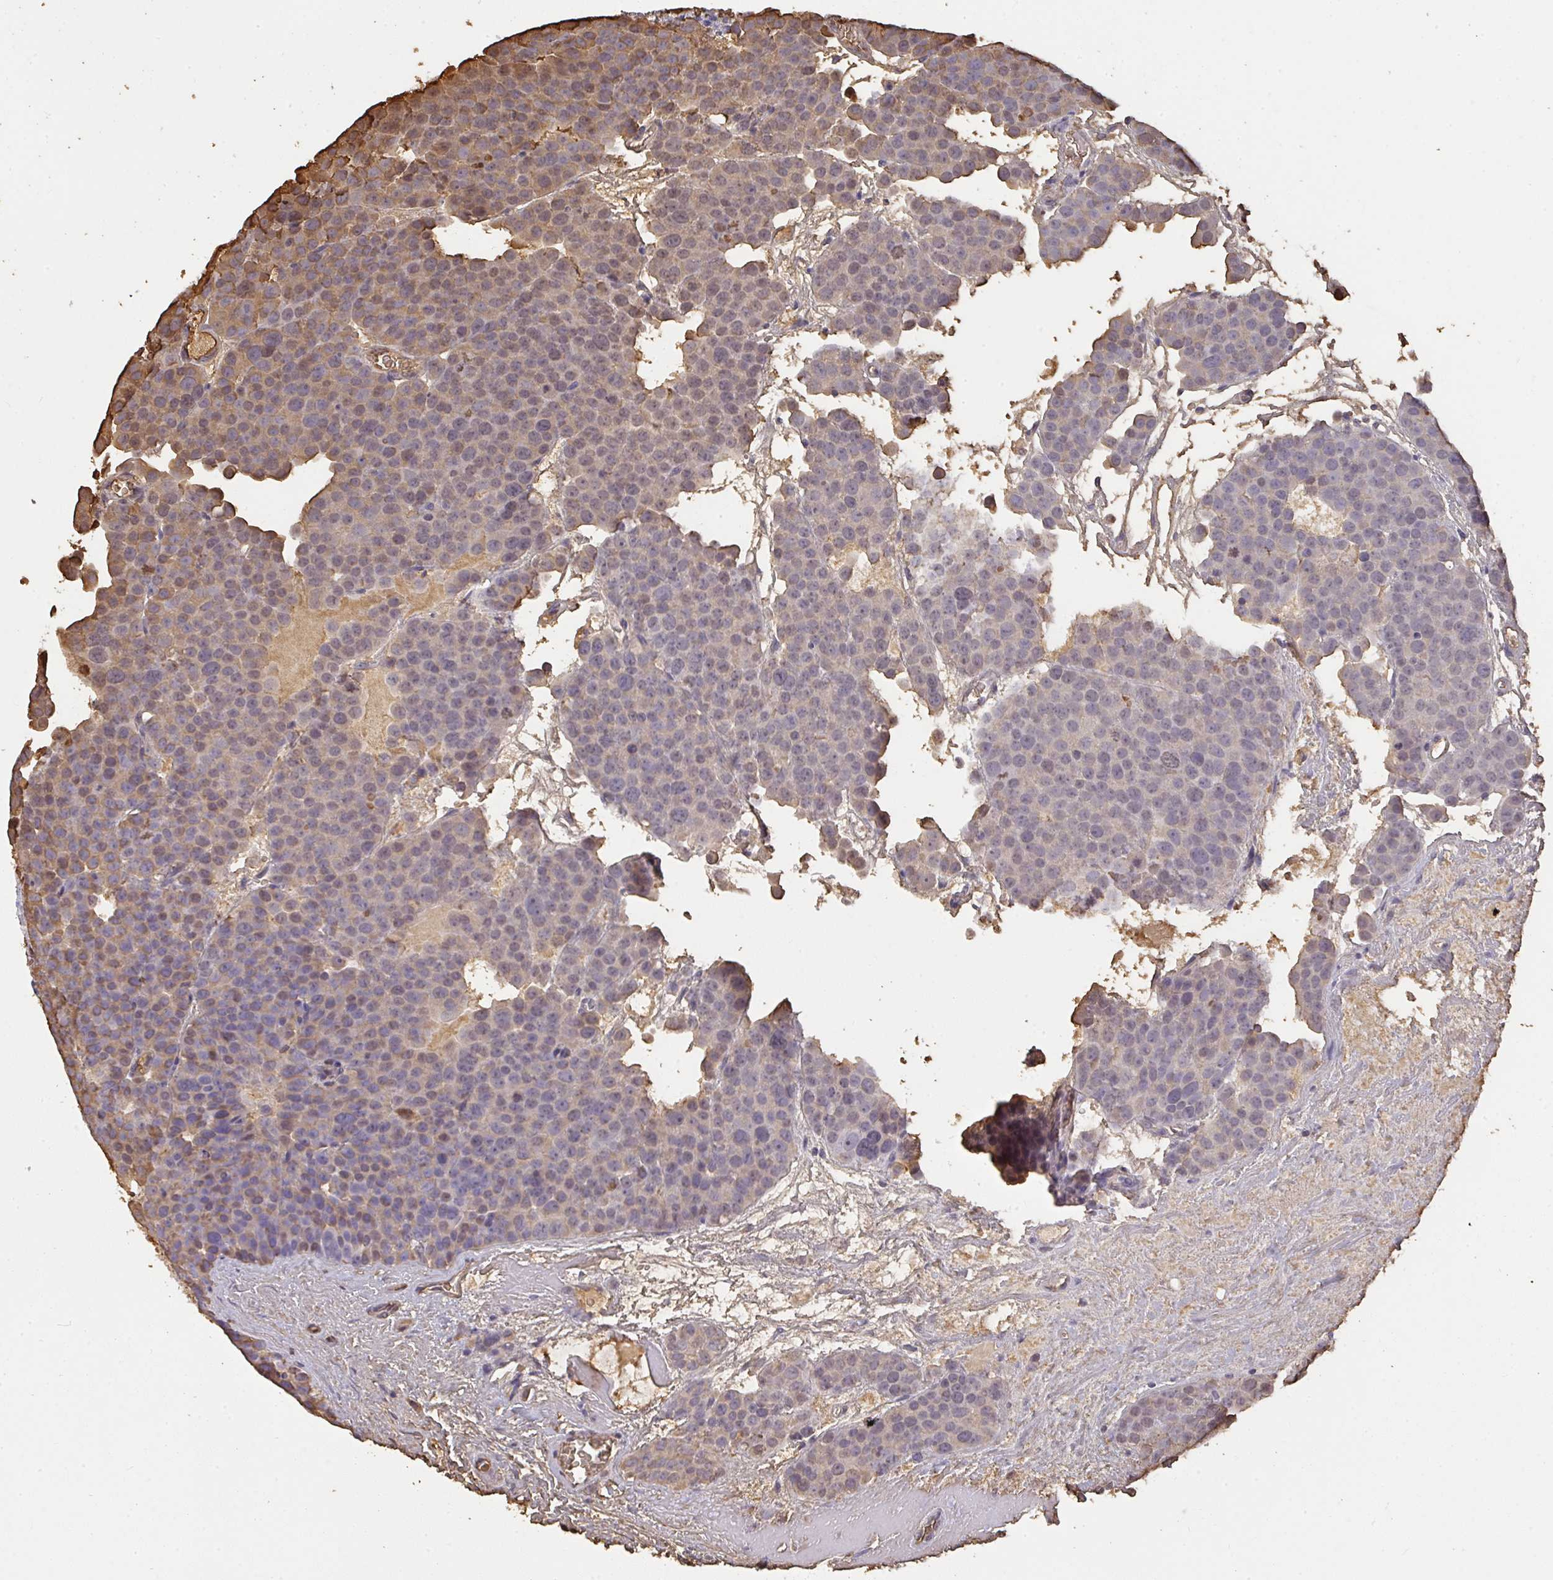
{"staining": {"intensity": "moderate", "quantity": "<25%", "location": "cytoplasmic/membranous"}, "tissue": "testis cancer", "cell_type": "Tumor cells", "image_type": "cancer", "snomed": [{"axis": "morphology", "description": "Seminoma, NOS"}, {"axis": "topography", "description": "Testis"}], "caption": "Testis seminoma stained with a brown dye exhibits moderate cytoplasmic/membranous positive expression in about <25% of tumor cells.", "gene": "SMYD5", "patient": {"sex": "male", "age": 71}}